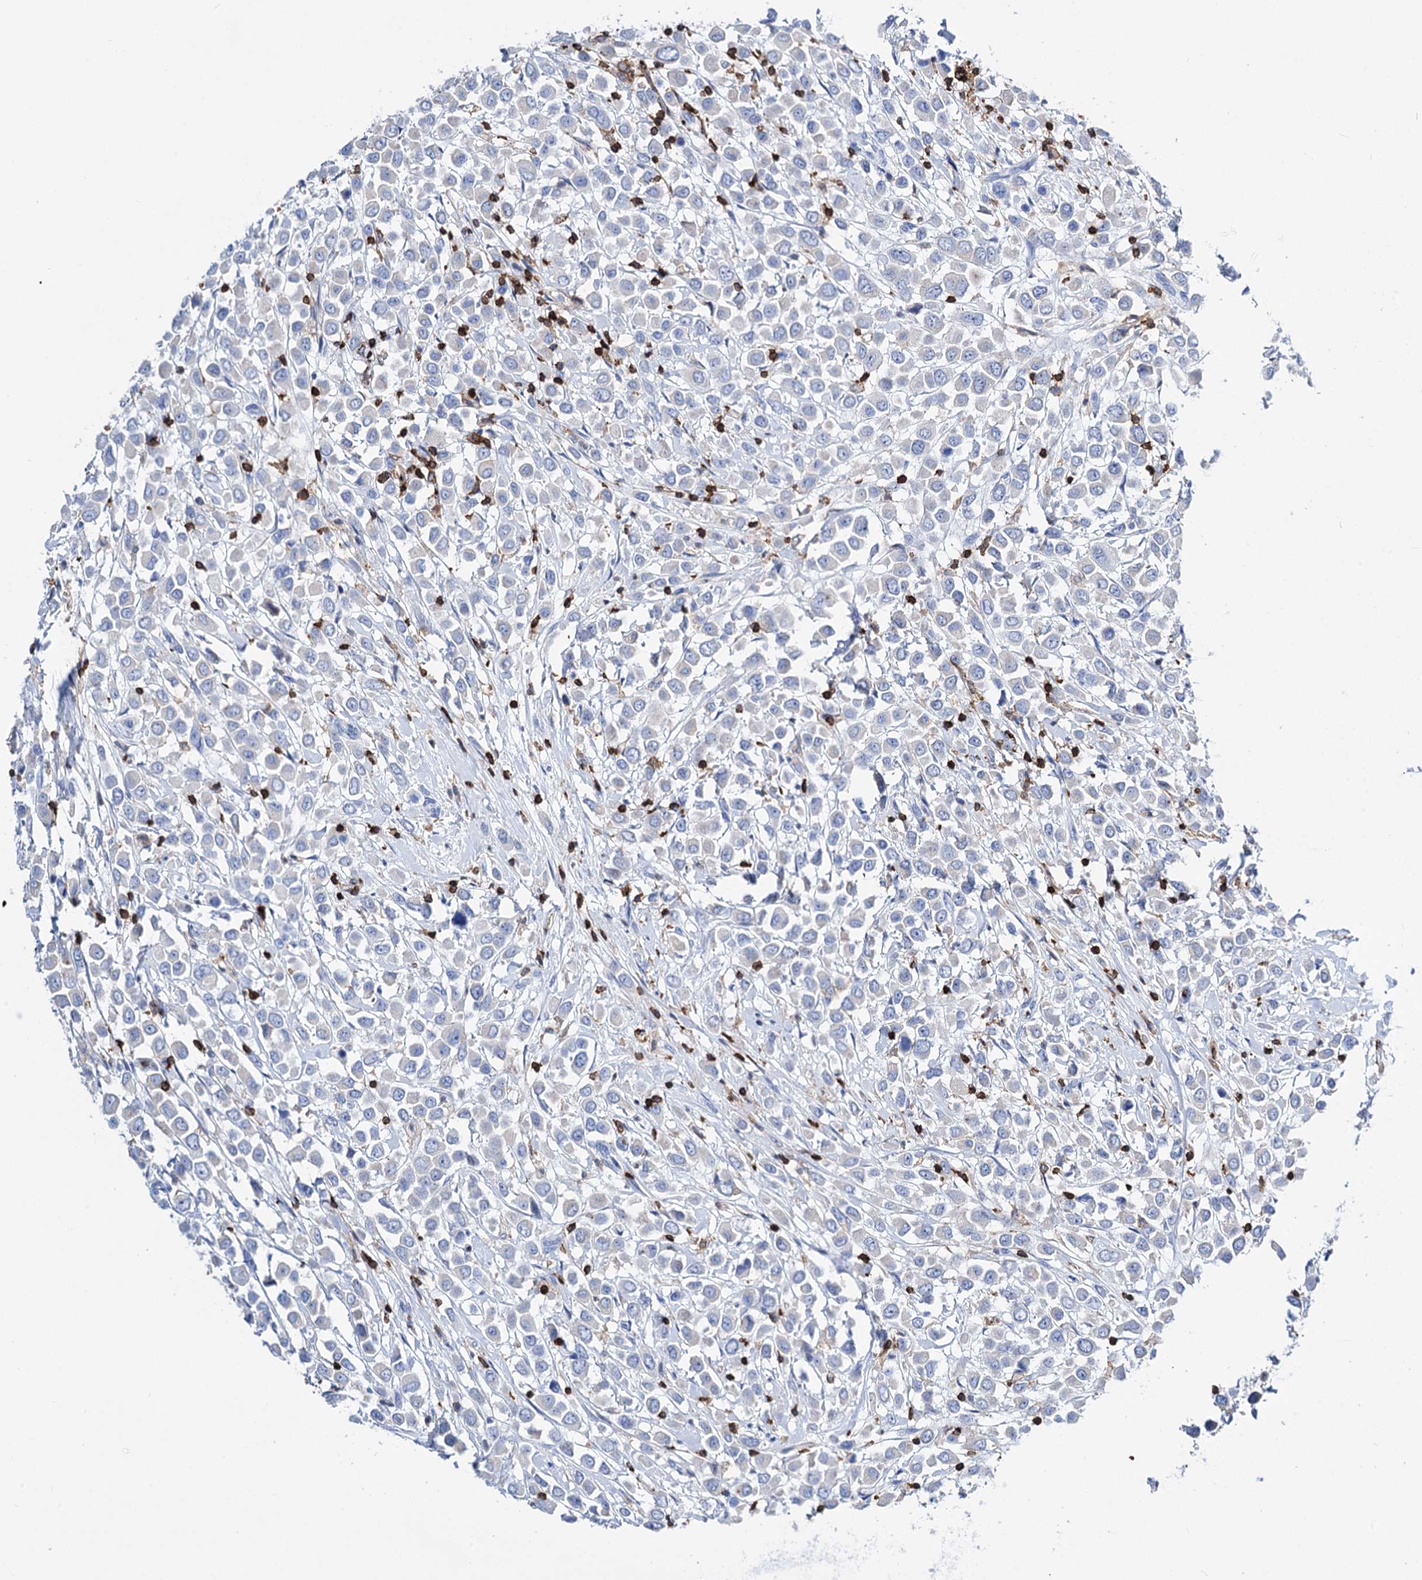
{"staining": {"intensity": "negative", "quantity": "none", "location": "none"}, "tissue": "breast cancer", "cell_type": "Tumor cells", "image_type": "cancer", "snomed": [{"axis": "morphology", "description": "Duct carcinoma"}, {"axis": "topography", "description": "Breast"}], "caption": "DAB (3,3'-diaminobenzidine) immunohistochemical staining of human breast intraductal carcinoma reveals no significant expression in tumor cells. Nuclei are stained in blue.", "gene": "DEF6", "patient": {"sex": "female", "age": 61}}